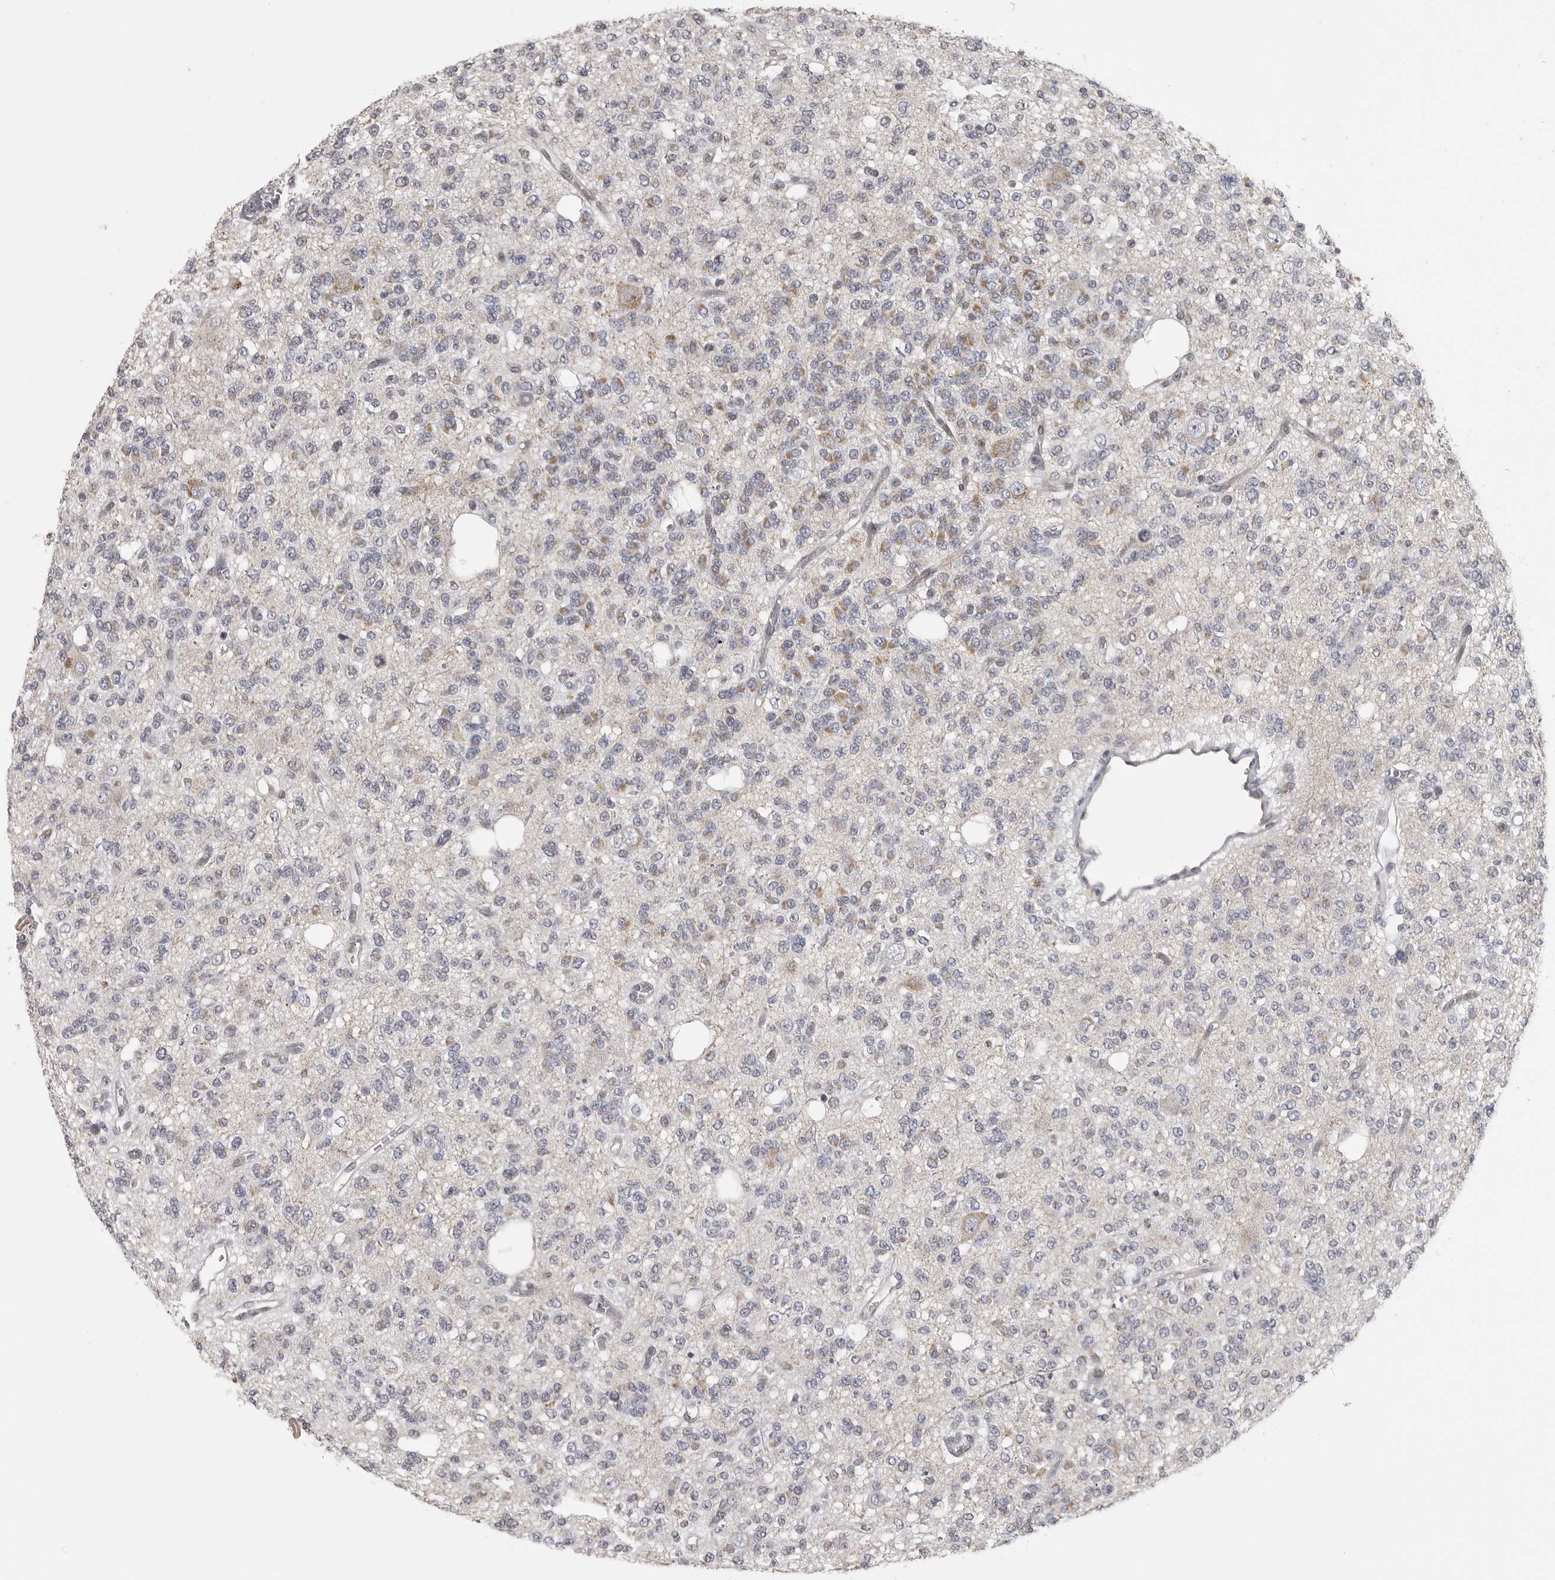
{"staining": {"intensity": "weak", "quantity": "<25%", "location": "cytoplasmic/membranous"}, "tissue": "glioma", "cell_type": "Tumor cells", "image_type": "cancer", "snomed": [{"axis": "morphology", "description": "Glioma, malignant, Low grade"}, {"axis": "topography", "description": "Brain"}], "caption": "Human malignant glioma (low-grade) stained for a protein using IHC shows no expression in tumor cells.", "gene": "POLE2", "patient": {"sex": "male", "age": 38}}